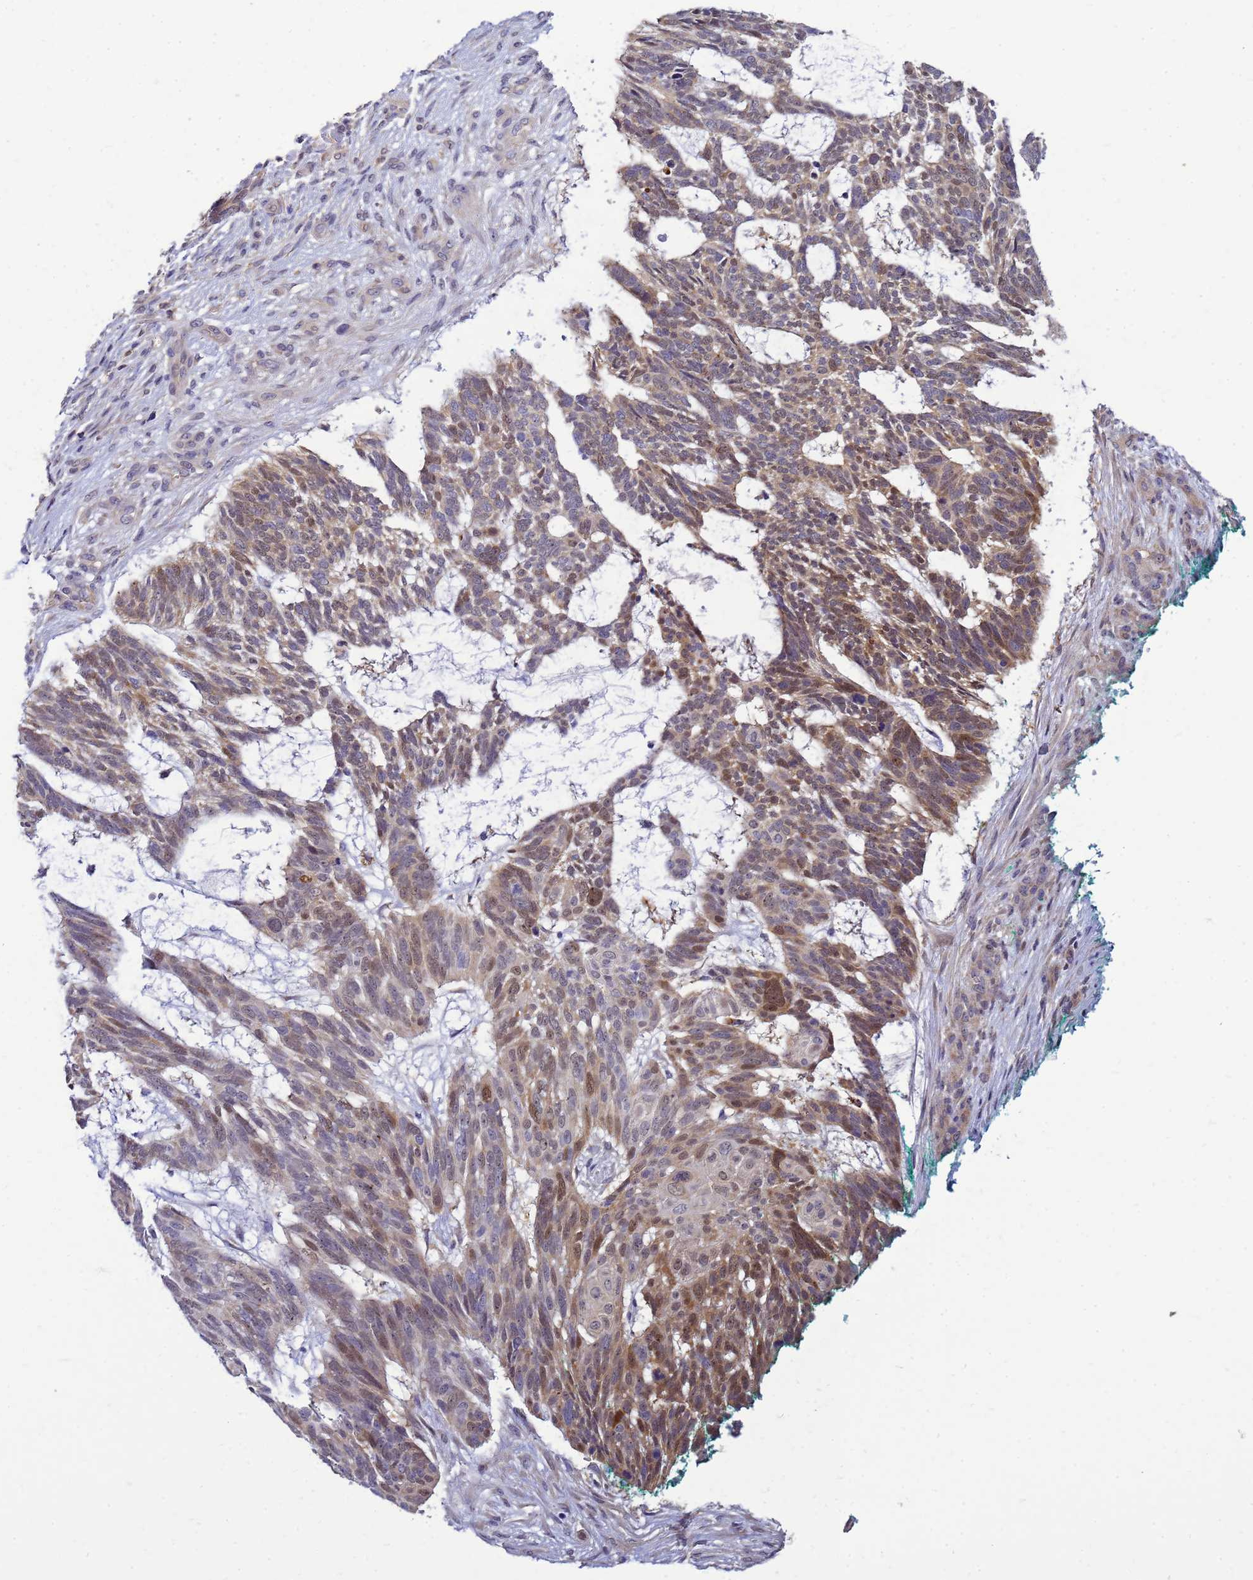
{"staining": {"intensity": "moderate", "quantity": "25%-75%", "location": "cytoplasmic/membranous,nuclear"}, "tissue": "skin cancer", "cell_type": "Tumor cells", "image_type": "cancer", "snomed": [{"axis": "morphology", "description": "Basal cell carcinoma"}, {"axis": "topography", "description": "Skin"}], "caption": "Approximately 25%-75% of tumor cells in human skin cancer (basal cell carcinoma) show moderate cytoplasmic/membranous and nuclear protein expression as visualized by brown immunohistochemical staining.", "gene": "EIF4EBP3", "patient": {"sex": "male", "age": 88}}